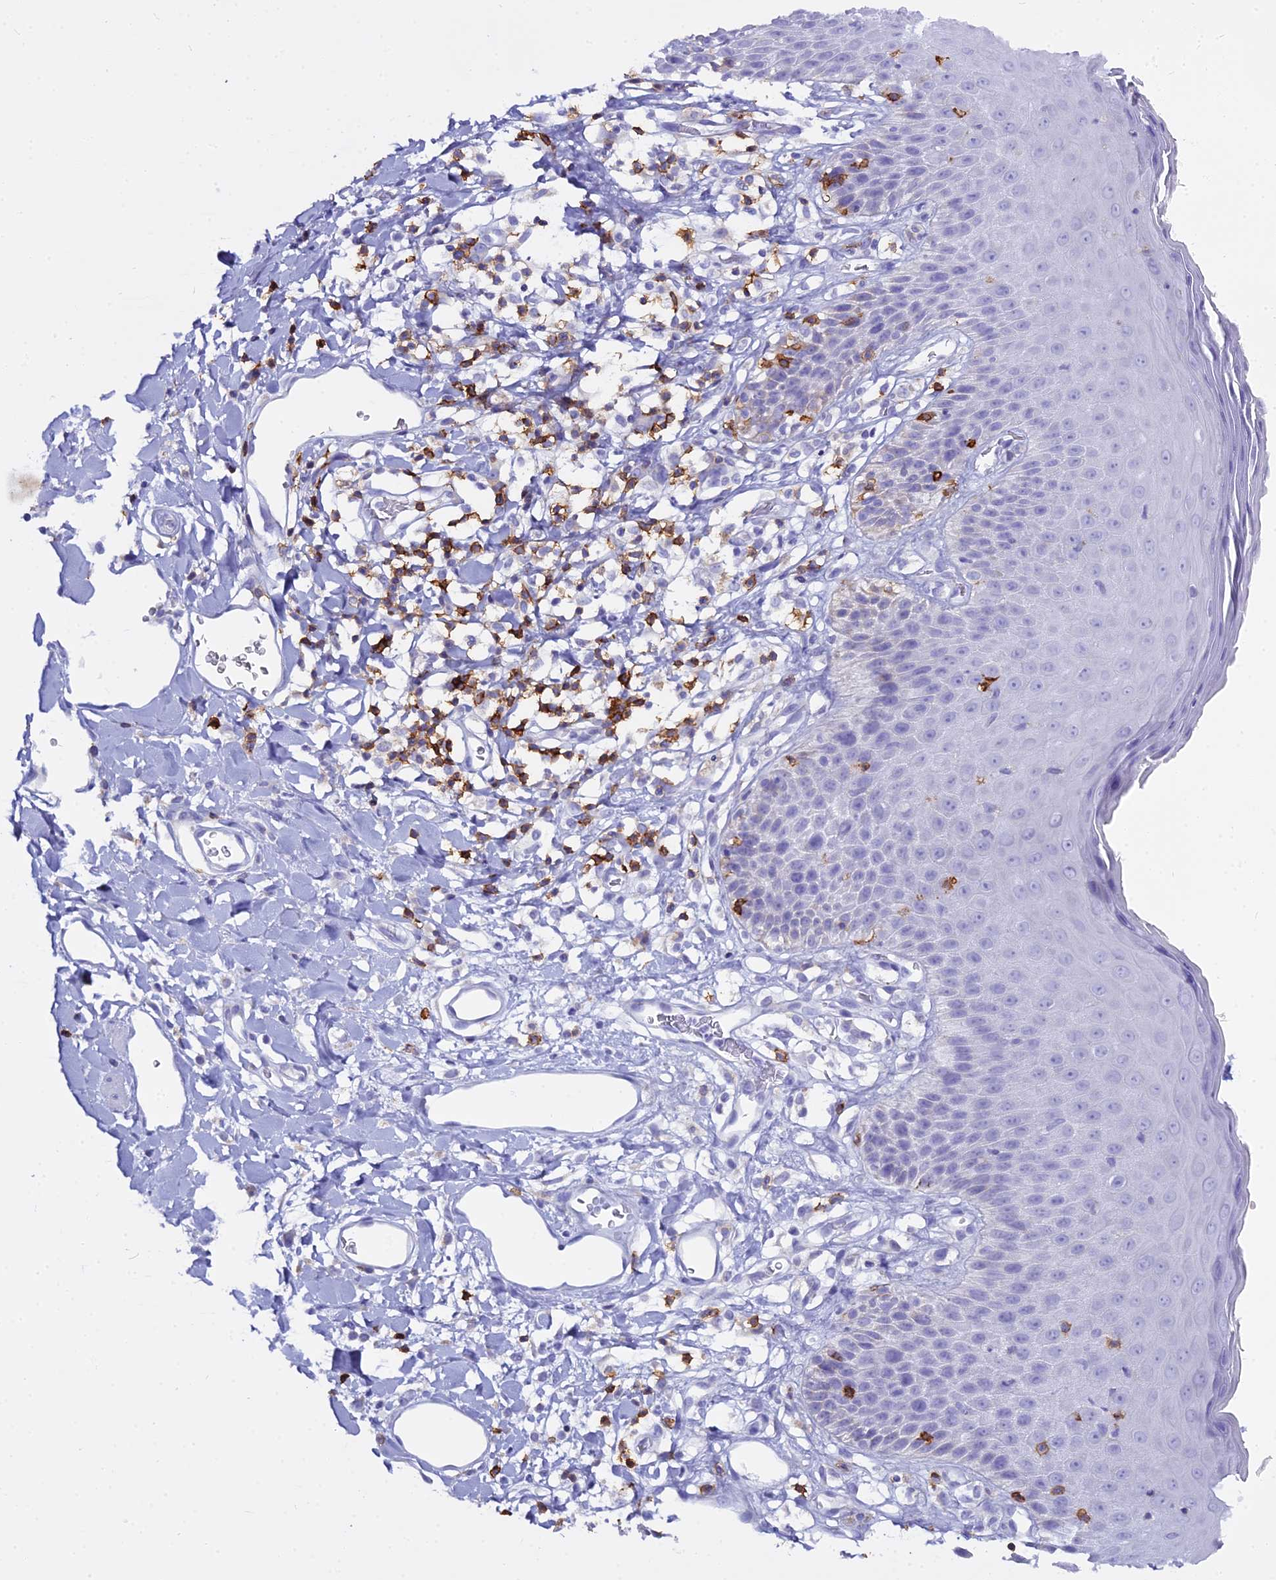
{"staining": {"intensity": "negative", "quantity": "none", "location": "none"}, "tissue": "skin", "cell_type": "Epidermal cells", "image_type": "normal", "snomed": [{"axis": "morphology", "description": "Normal tissue, NOS"}, {"axis": "topography", "description": "Vulva"}], "caption": "An IHC image of unremarkable skin is shown. There is no staining in epidermal cells of skin. (DAB (3,3'-diaminobenzidine) immunohistochemistry, high magnification).", "gene": "CD5", "patient": {"sex": "female", "age": 68}}